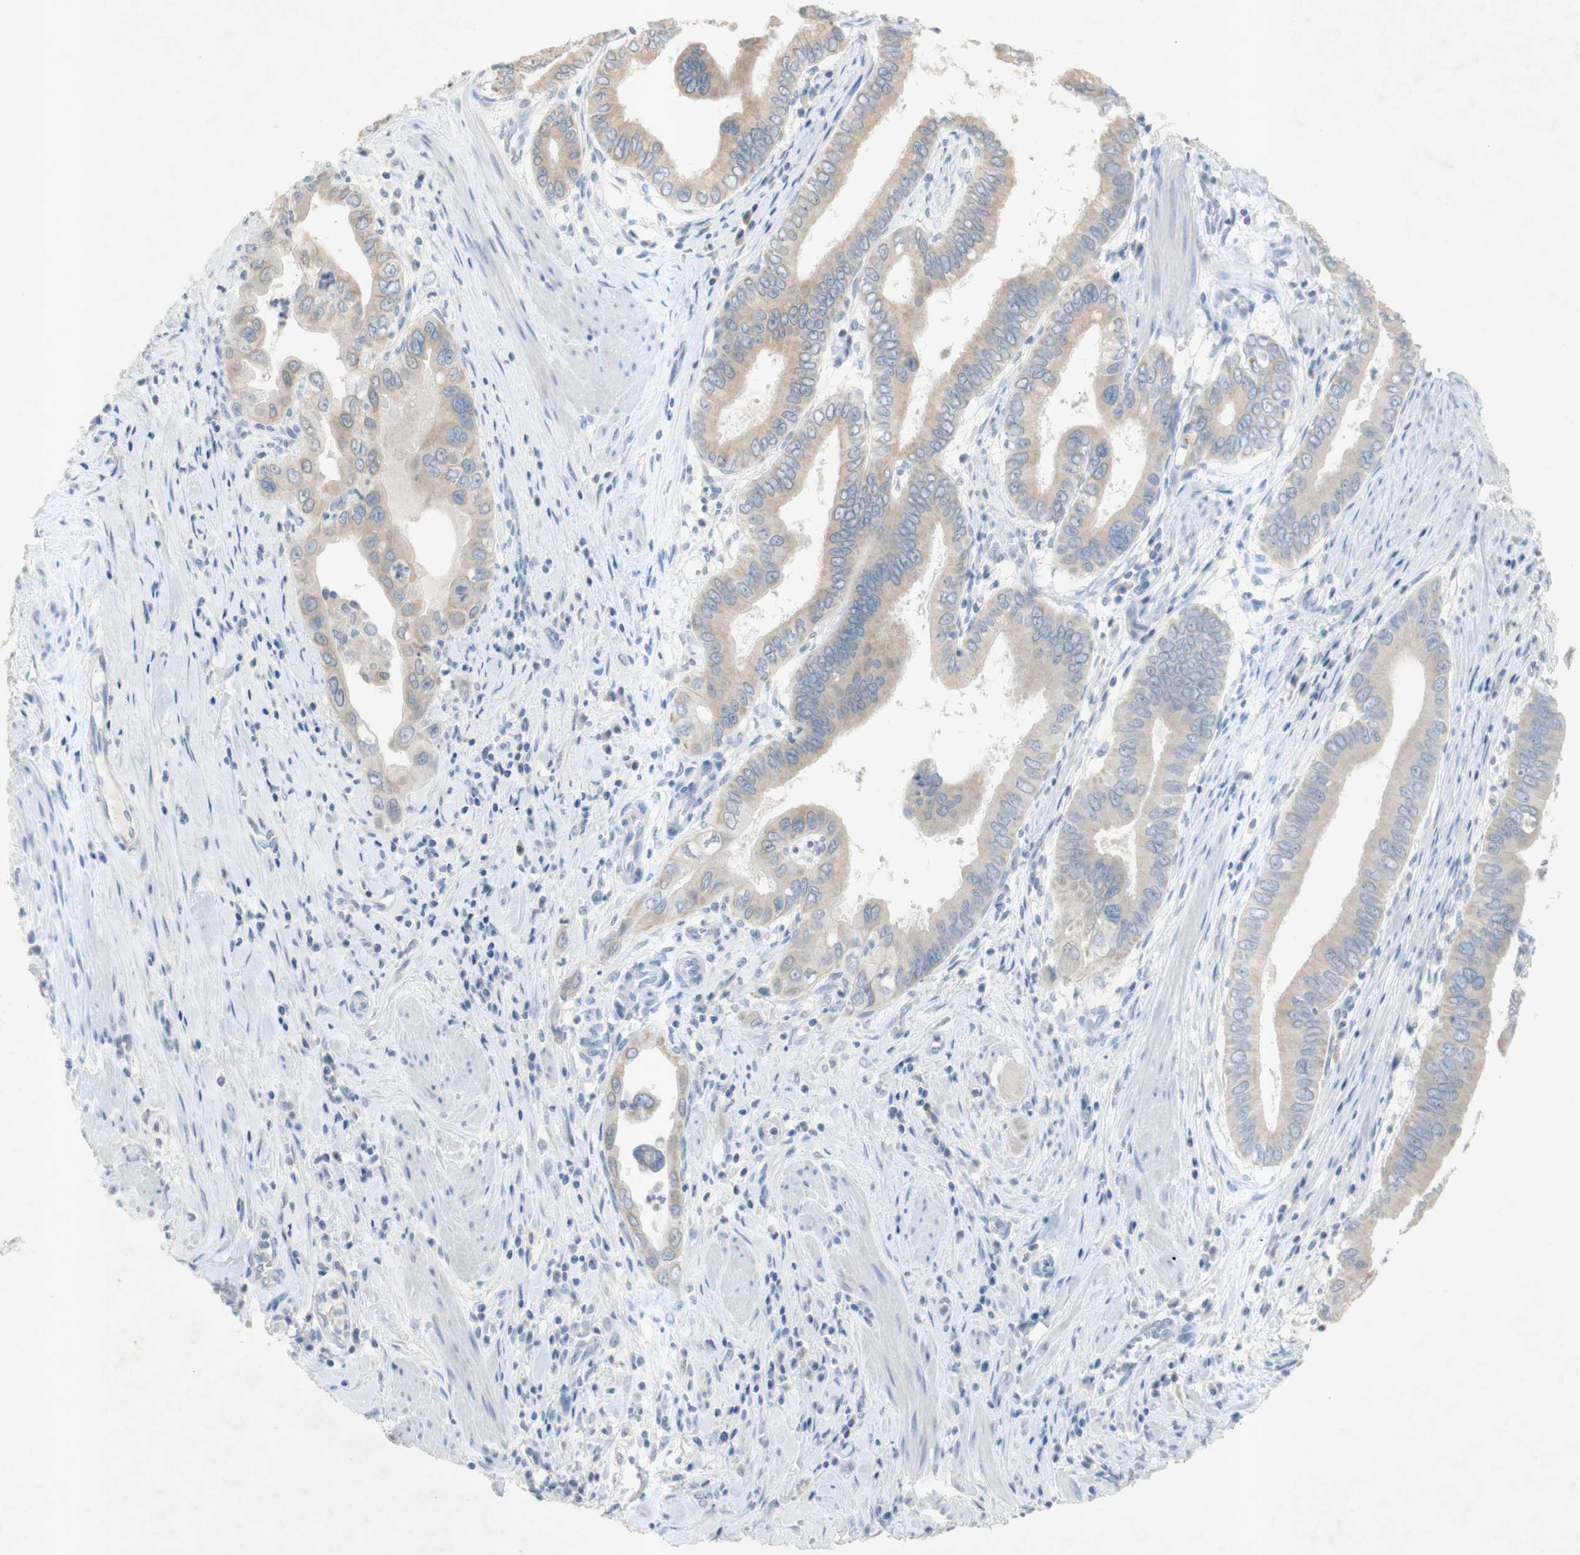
{"staining": {"intensity": "weak", "quantity": "<25%", "location": "cytoplasmic/membranous"}, "tissue": "pancreatic cancer", "cell_type": "Tumor cells", "image_type": "cancer", "snomed": [{"axis": "morphology", "description": "Normal tissue, NOS"}, {"axis": "topography", "description": "Lymph node"}], "caption": "Immunohistochemical staining of pancreatic cancer exhibits no significant positivity in tumor cells.", "gene": "EPO", "patient": {"sex": "male", "age": 50}}